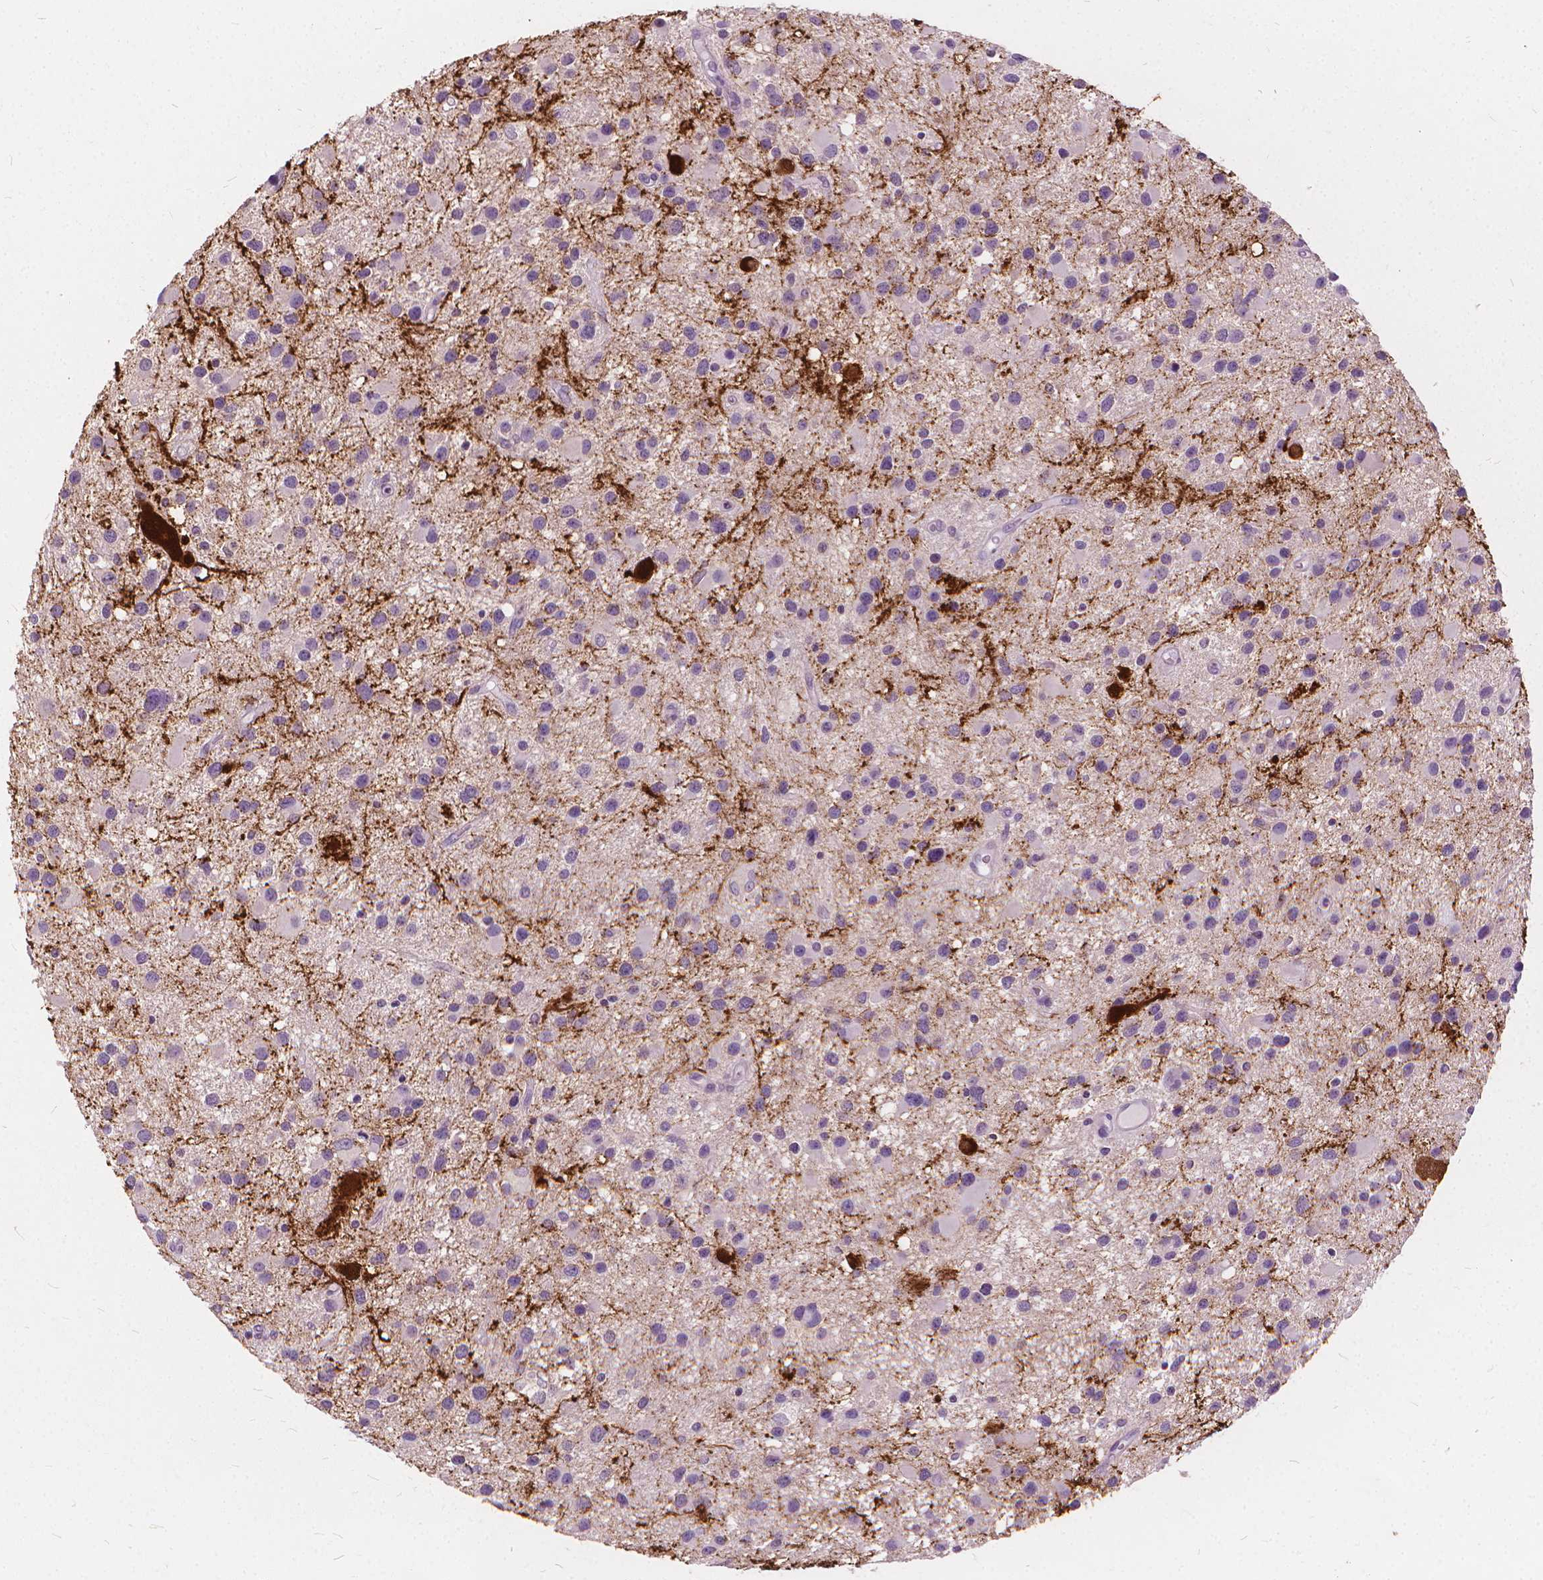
{"staining": {"intensity": "negative", "quantity": "none", "location": "none"}, "tissue": "glioma", "cell_type": "Tumor cells", "image_type": "cancer", "snomed": [{"axis": "morphology", "description": "Glioma, malignant, Low grade"}, {"axis": "topography", "description": "Brain"}], "caption": "Immunohistochemical staining of human glioma demonstrates no significant expression in tumor cells. The staining is performed using DAB (3,3'-diaminobenzidine) brown chromogen with nuclei counter-stained in using hematoxylin.", "gene": "DNM1", "patient": {"sex": "female", "age": 32}}